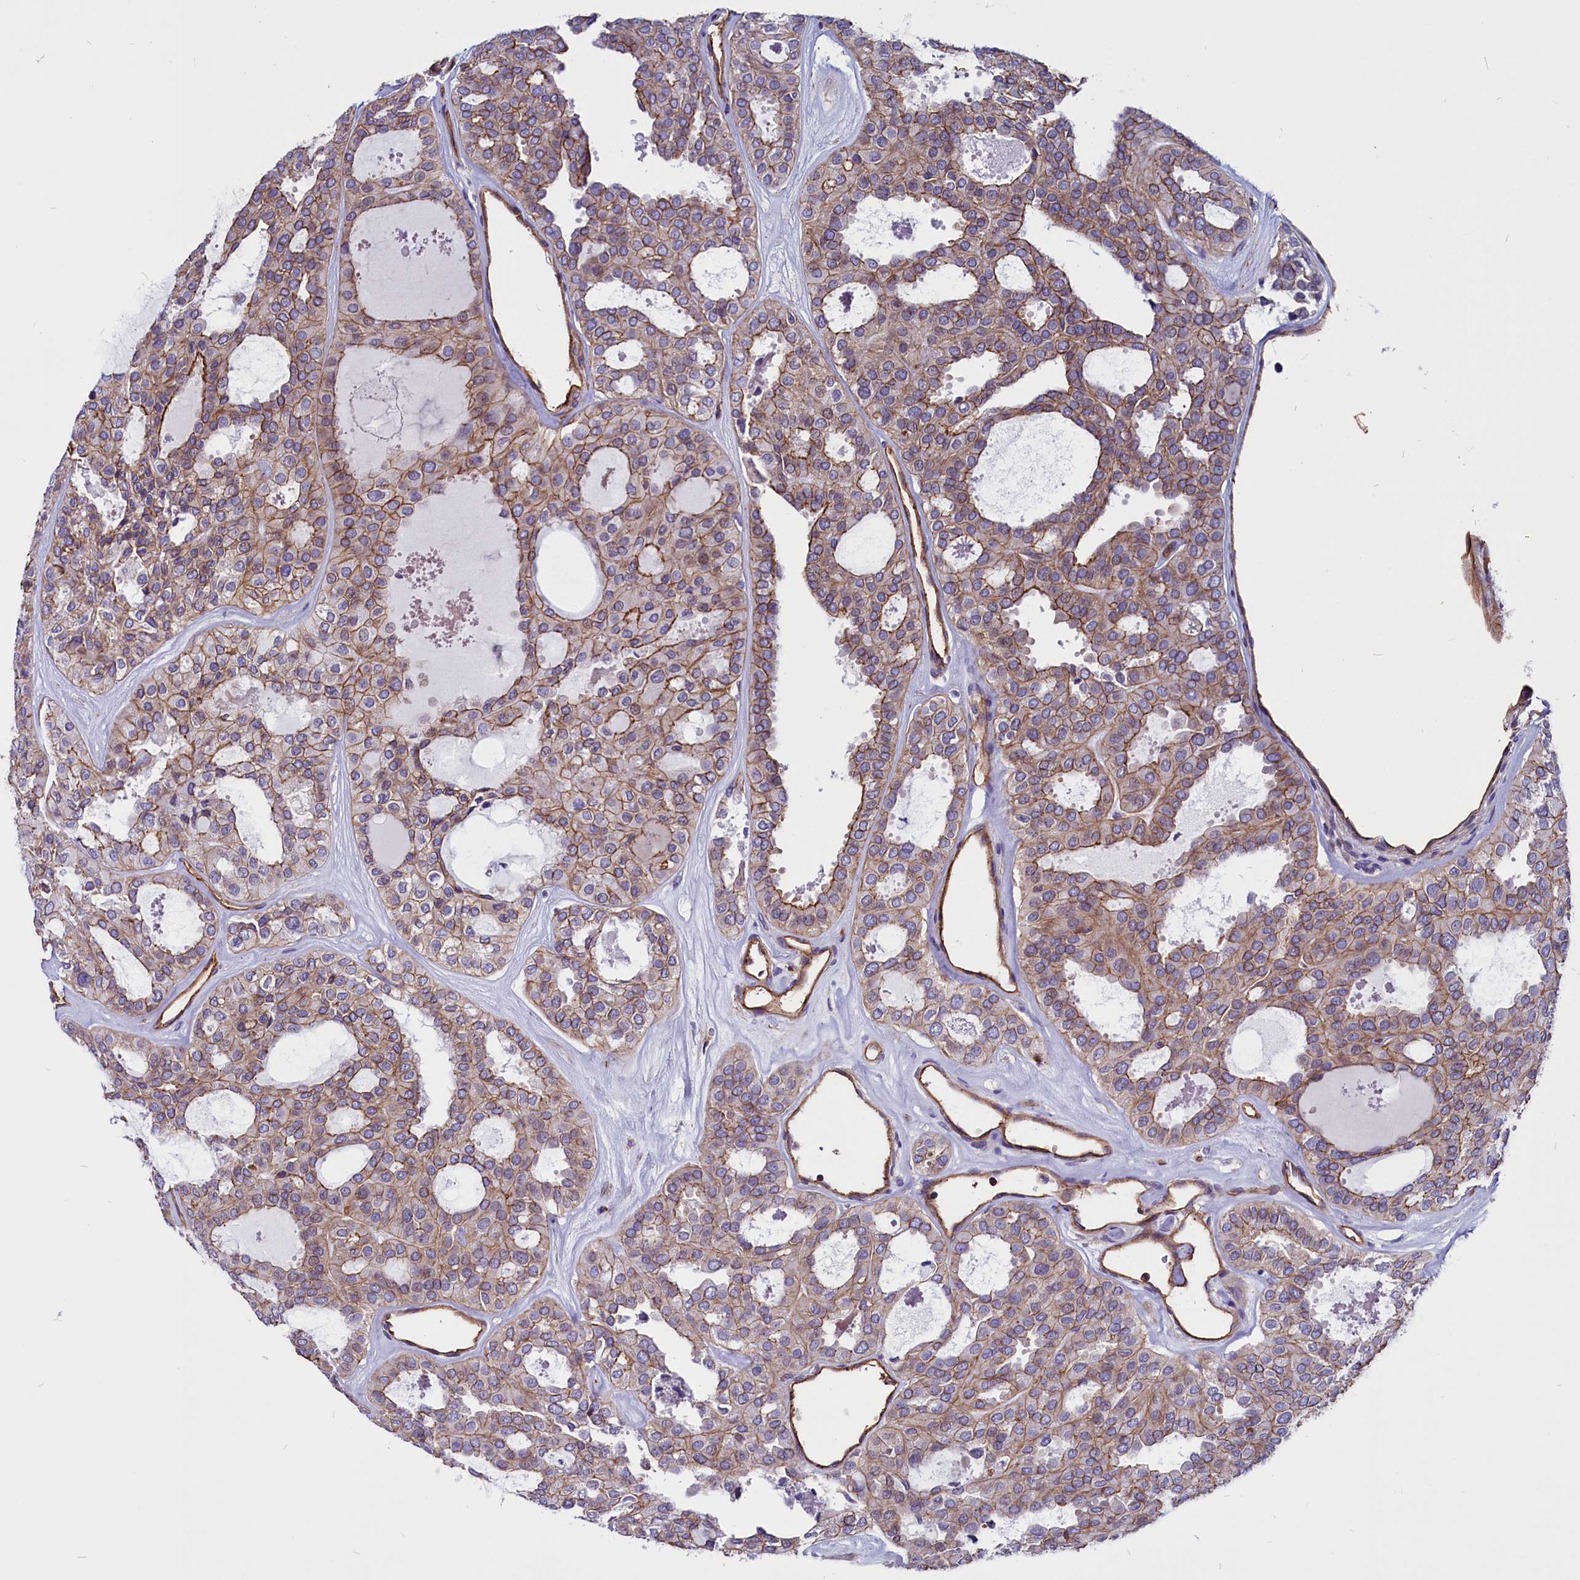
{"staining": {"intensity": "moderate", "quantity": "25%-75%", "location": "cytoplasmic/membranous"}, "tissue": "thyroid cancer", "cell_type": "Tumor cells", "image_type": "cancer", "snomed": [{"axis": "morphology", "description": "Follicular adenoma carcinoma, NOS"}, {"axis": "topography", "description": "Thyroid gland"}], "caption": "Protein expression analysis of human thyroid cancer (follicular adenoma carcinoma) reveals moderate cytoplasmic/membranous positivity in about 25%-75% of tumor cells. (brown staining indicates protein expression, while blue staining denotes nuclei).", "gene": "ZNF749", "patient": {"sex": "male", "age": 75}}